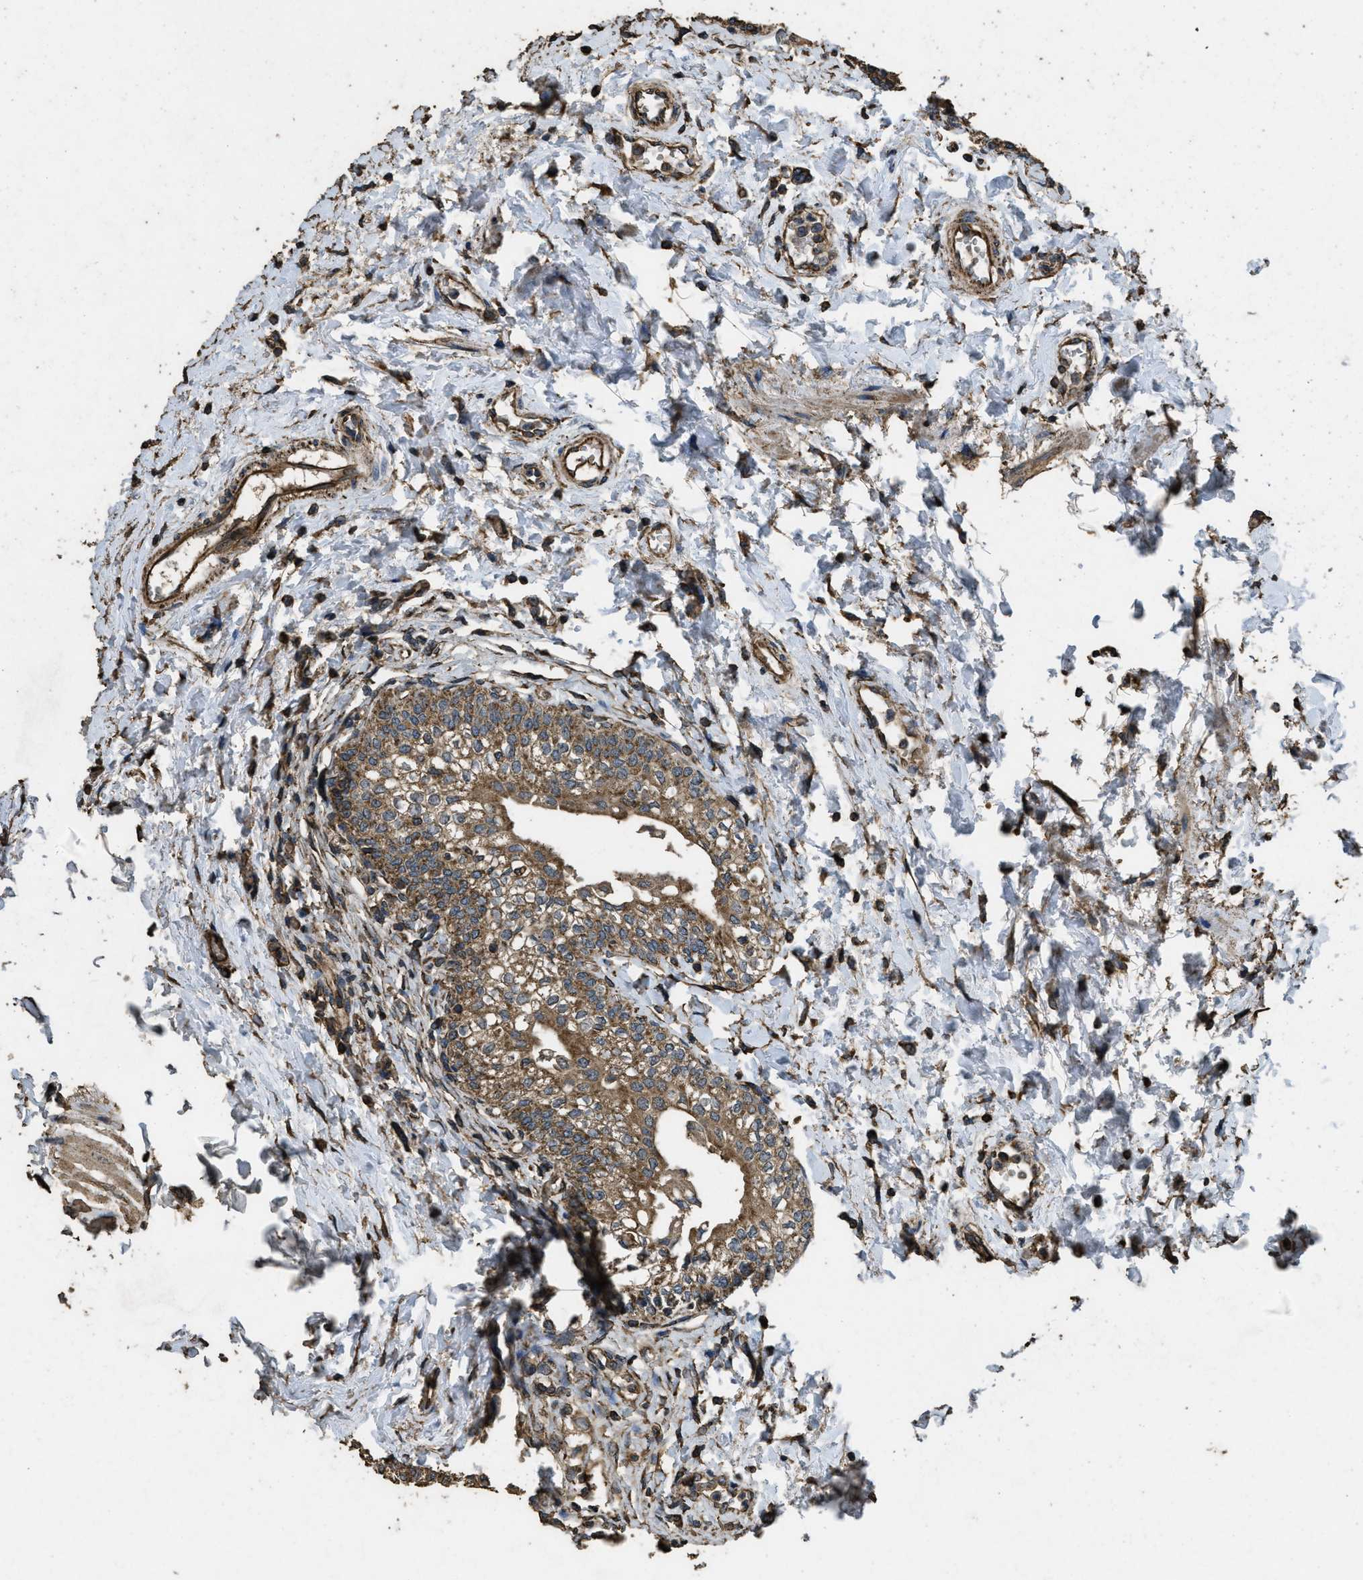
{"staining": {"intensity": "moderate", "quantity": ">75%", "location": "cytoplasmic/membranous"}, "tissue": "urinary bladder", "cell_type": "Urothelial cells", "image_type": "normal", "snomed": [{"axis": "morphology", "description": "Normal tissue, NOS"}, {"axis": "topography", "description": "Urinary bladder"}], "caption": "Protein staining of unremarkable urinary bladder displays moderate cytoplasmic/membranous staining in about >75% of urothelial cells. Nuclei are stained in blue.", "gene": "CYRIA", "patient": {"sex": "male", "age": 55}}